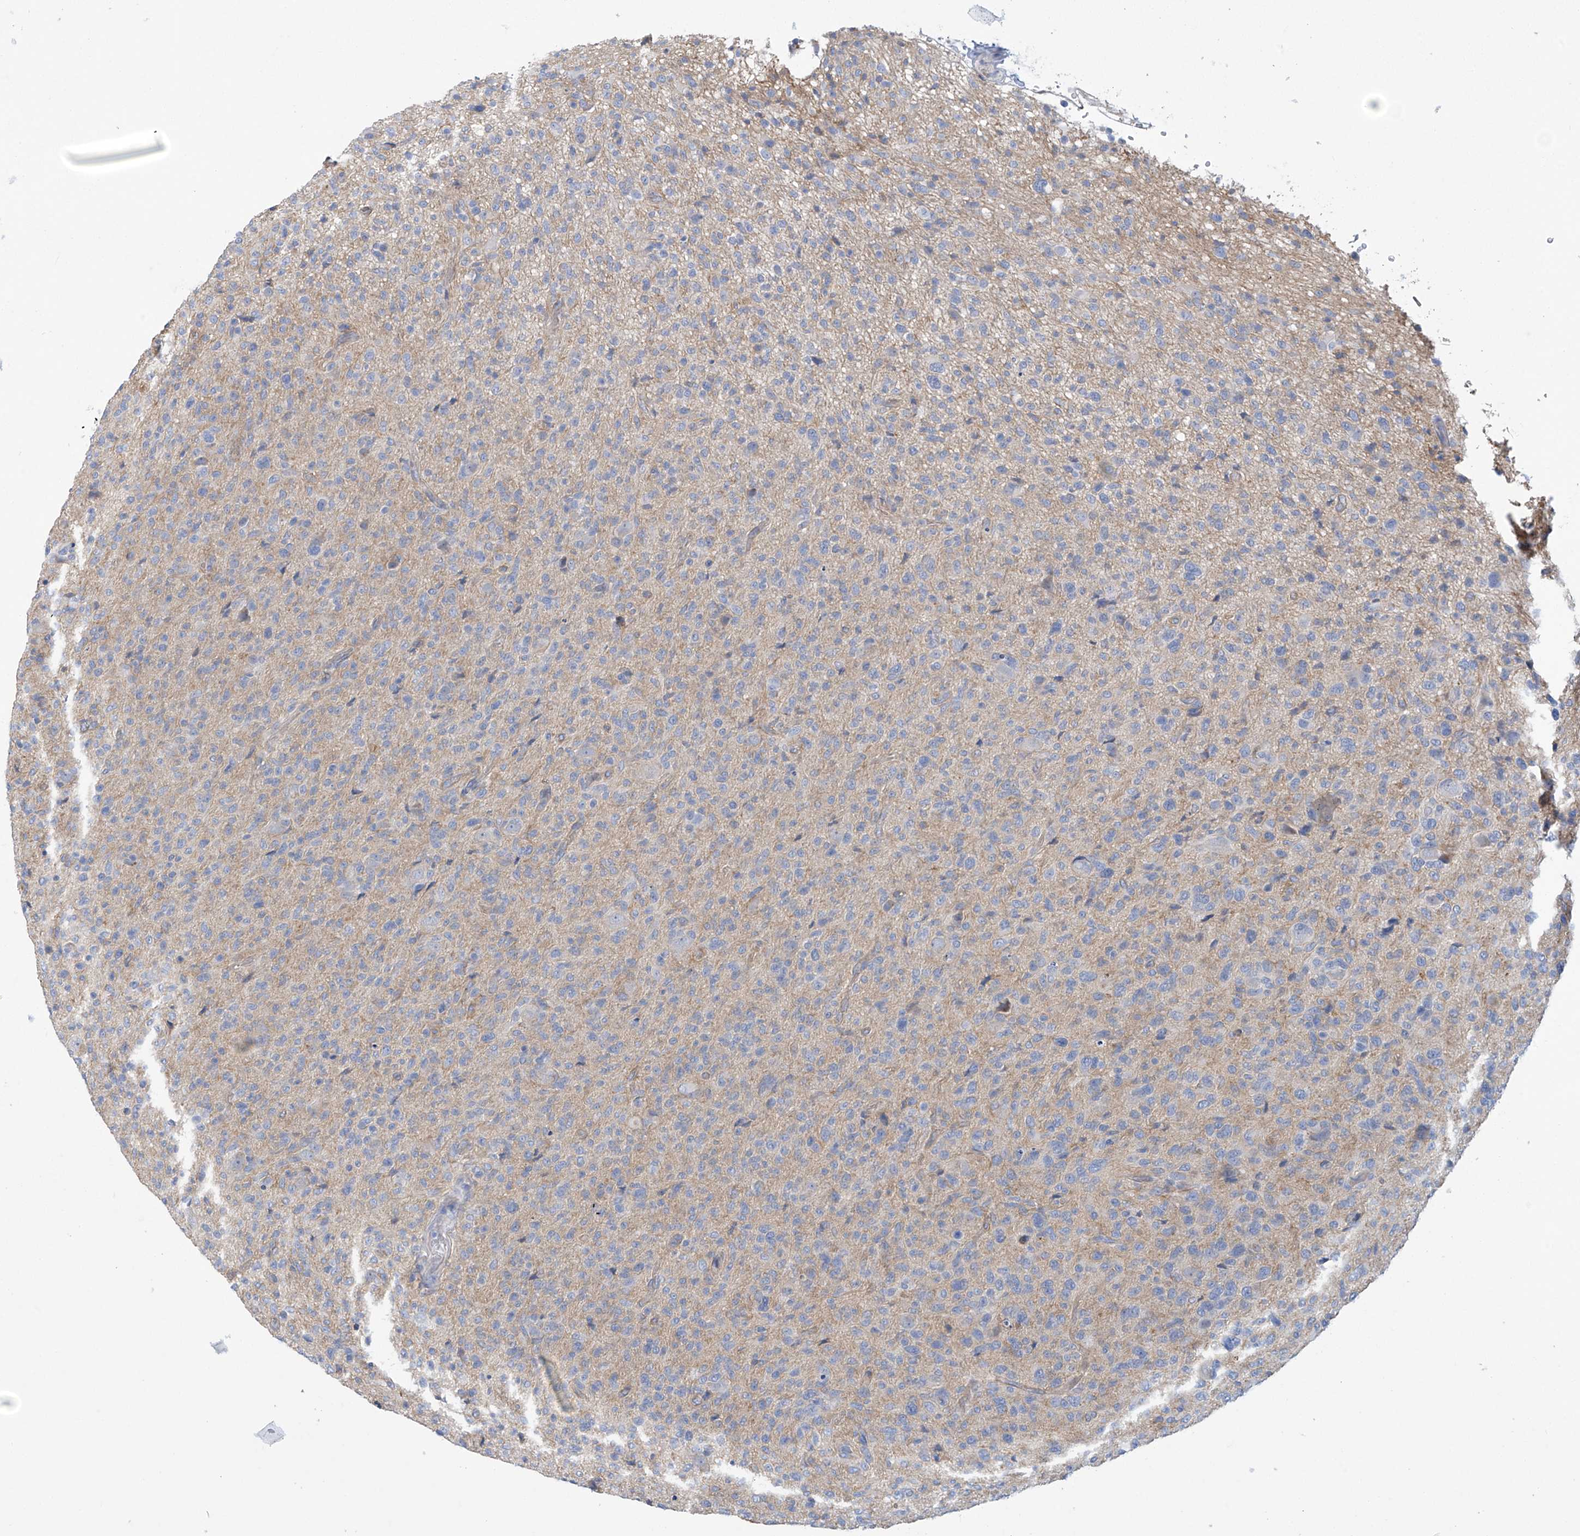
{"staining": {"intensity": "negative", "quantity": "none", "location": "none"}, "tissue": "glioma", "cell_type": "Tumor cells", "image_type": "cancer", "snomed": [{"axis": "morphology", "description": "Glioma, malignant, High grade"}, {"axis": "topography", "description": "Brain"}], "caption": "IHC micrograph of human glioma stained for a protein (brown), which shows no positivity in tumor cells. (DAB (3,3'-diaminobenzidine) immunohistochemistry (IHC), high magnification).", "gene": "ABHD13", "patient": {"sex": "female", "age": 57}}